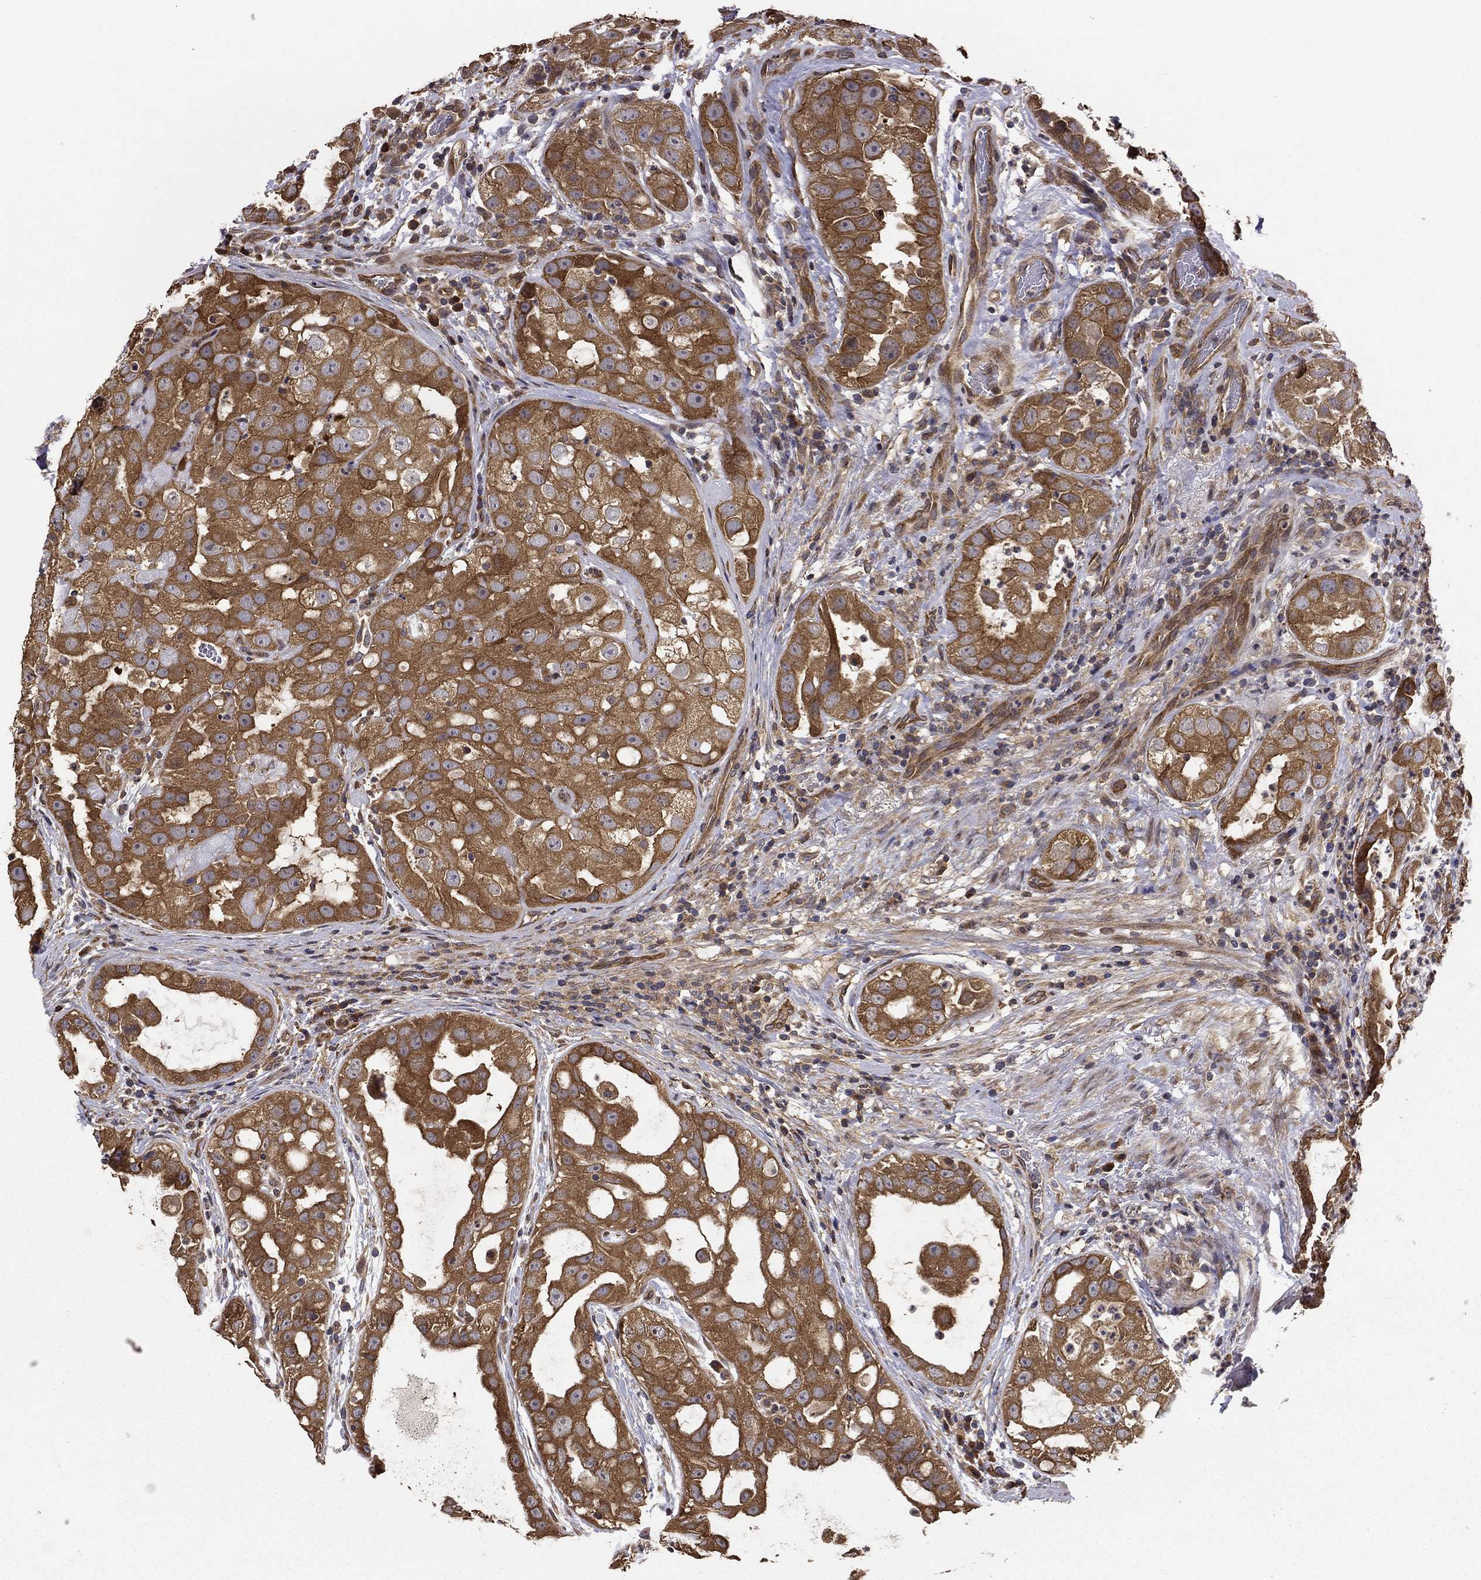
{"staining": {"intensity": "moderate", "quantity": ">75%", "location": "cytoplasmic/membranous"}, "tissue": "urothelial cancer", "cell_type": "Tumor cells", "image_type": "cancer", "snomed": [{"axis": "morphology", "description": "Urothelial carcinoma, High grade"}, {"axis": "topography", "description": "Urinary bladder"}], "caption": "IHC (DAB) staining of human high-grade urothelial carcinoma reveals moderate cytoplasmic/membranous protein staining in approximately >75% of tumor cells. (DAB IHC with brightfield microscopy, high magnification).", "gene": "BABAM2", "patient": {"sex": "female", "age": 41}}